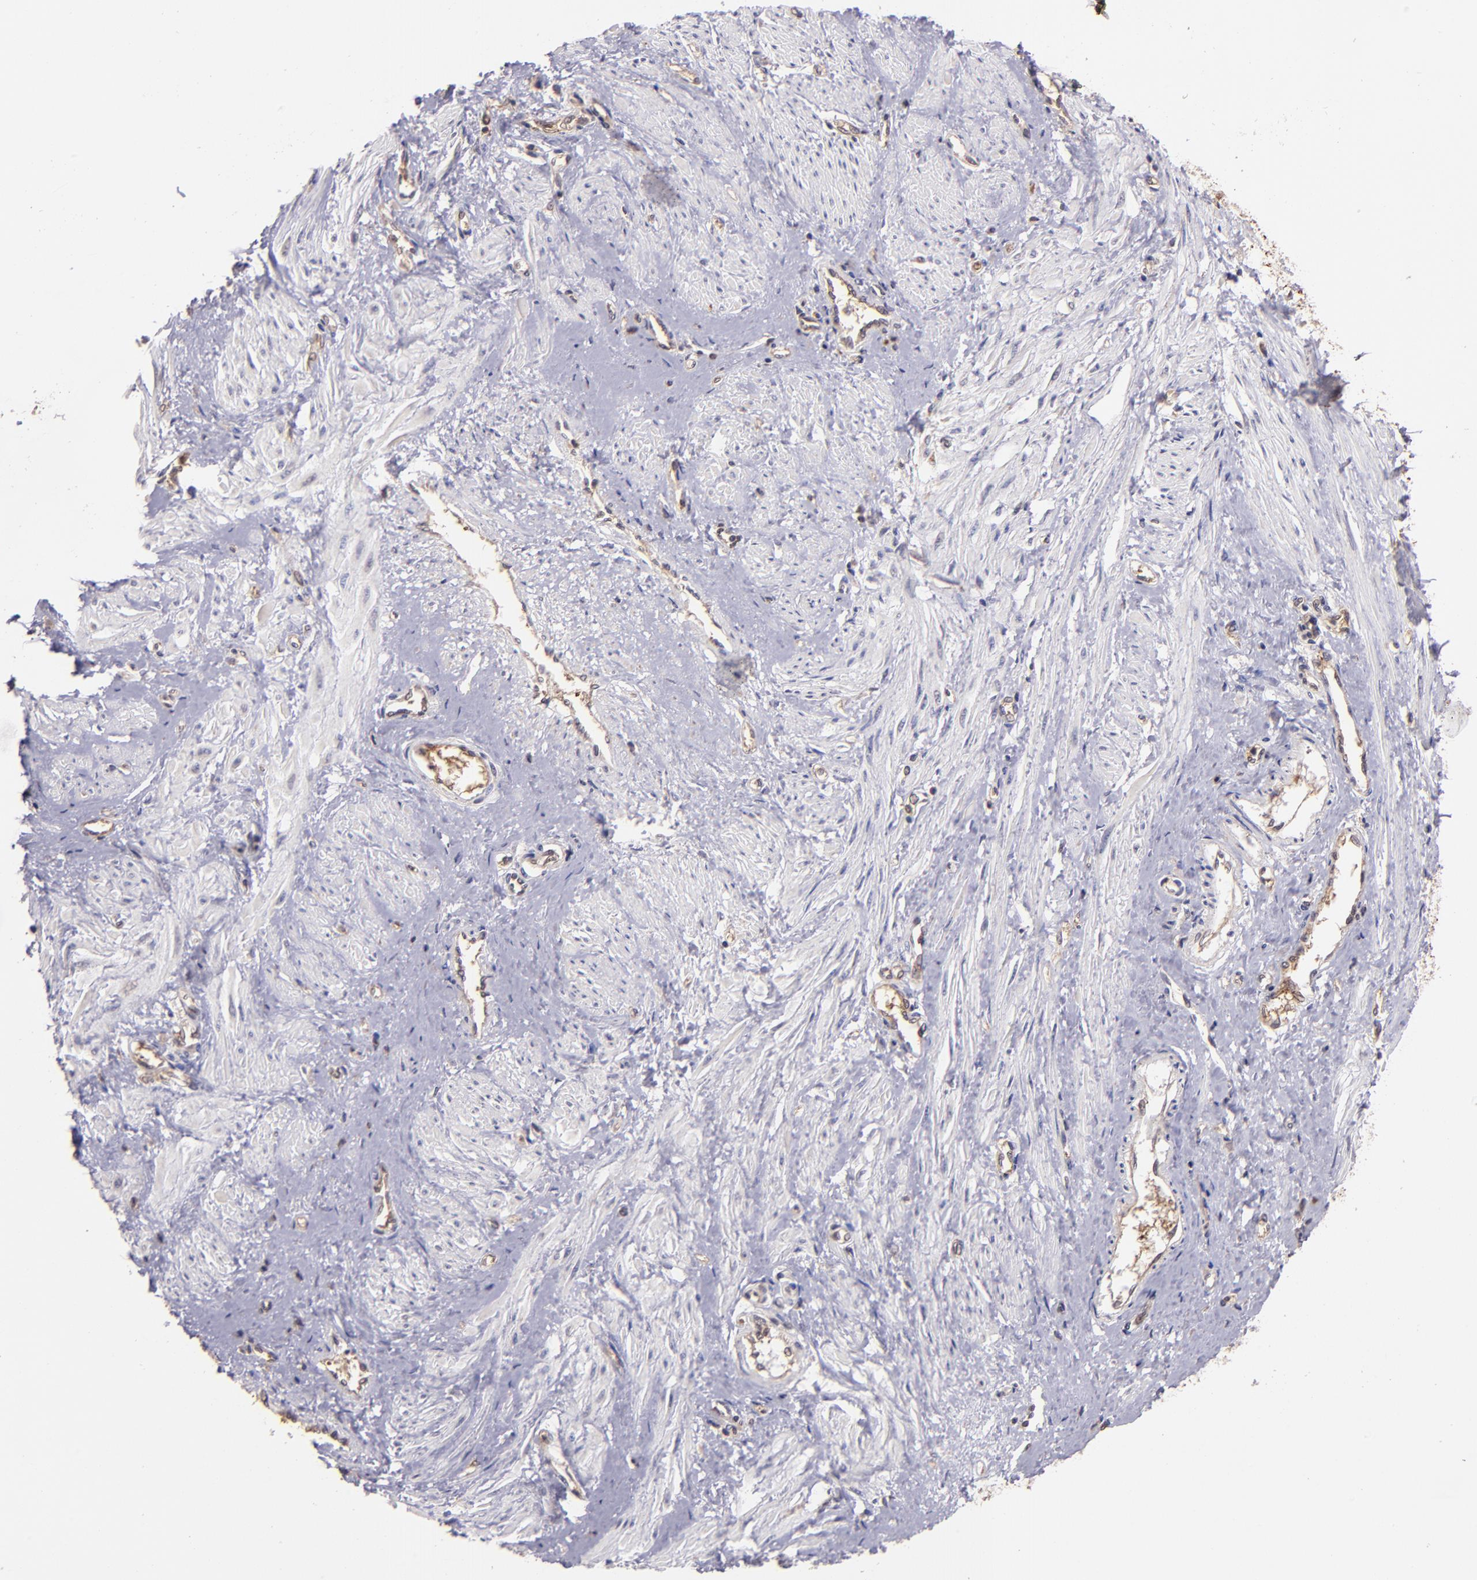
{"staining": {"intensity": "negative", "quantity": "none", "location": "none"}, "tissue": "smooth muscle", "cell_type": "Smooth muscle cells", "image_type": "normal", "snomed": [{"axis": "morphology", "description": "Normal tissue, NOS"}, {"axis": "topography", "description": "Smooth muscle"}, {"axis": "topography", "description": "Uterus"}], "caption": "Photomicrograph shows no protein positivity in smooth muscle cells of normal smooth muscle. (Stains: DAB immunohistochemistry (IHC) with hematoxylin counter stain, Microscopy: brightfield microscopy at high magnification).", "gene": "USP51", "patient": {"sex": "female", "age": 39}}